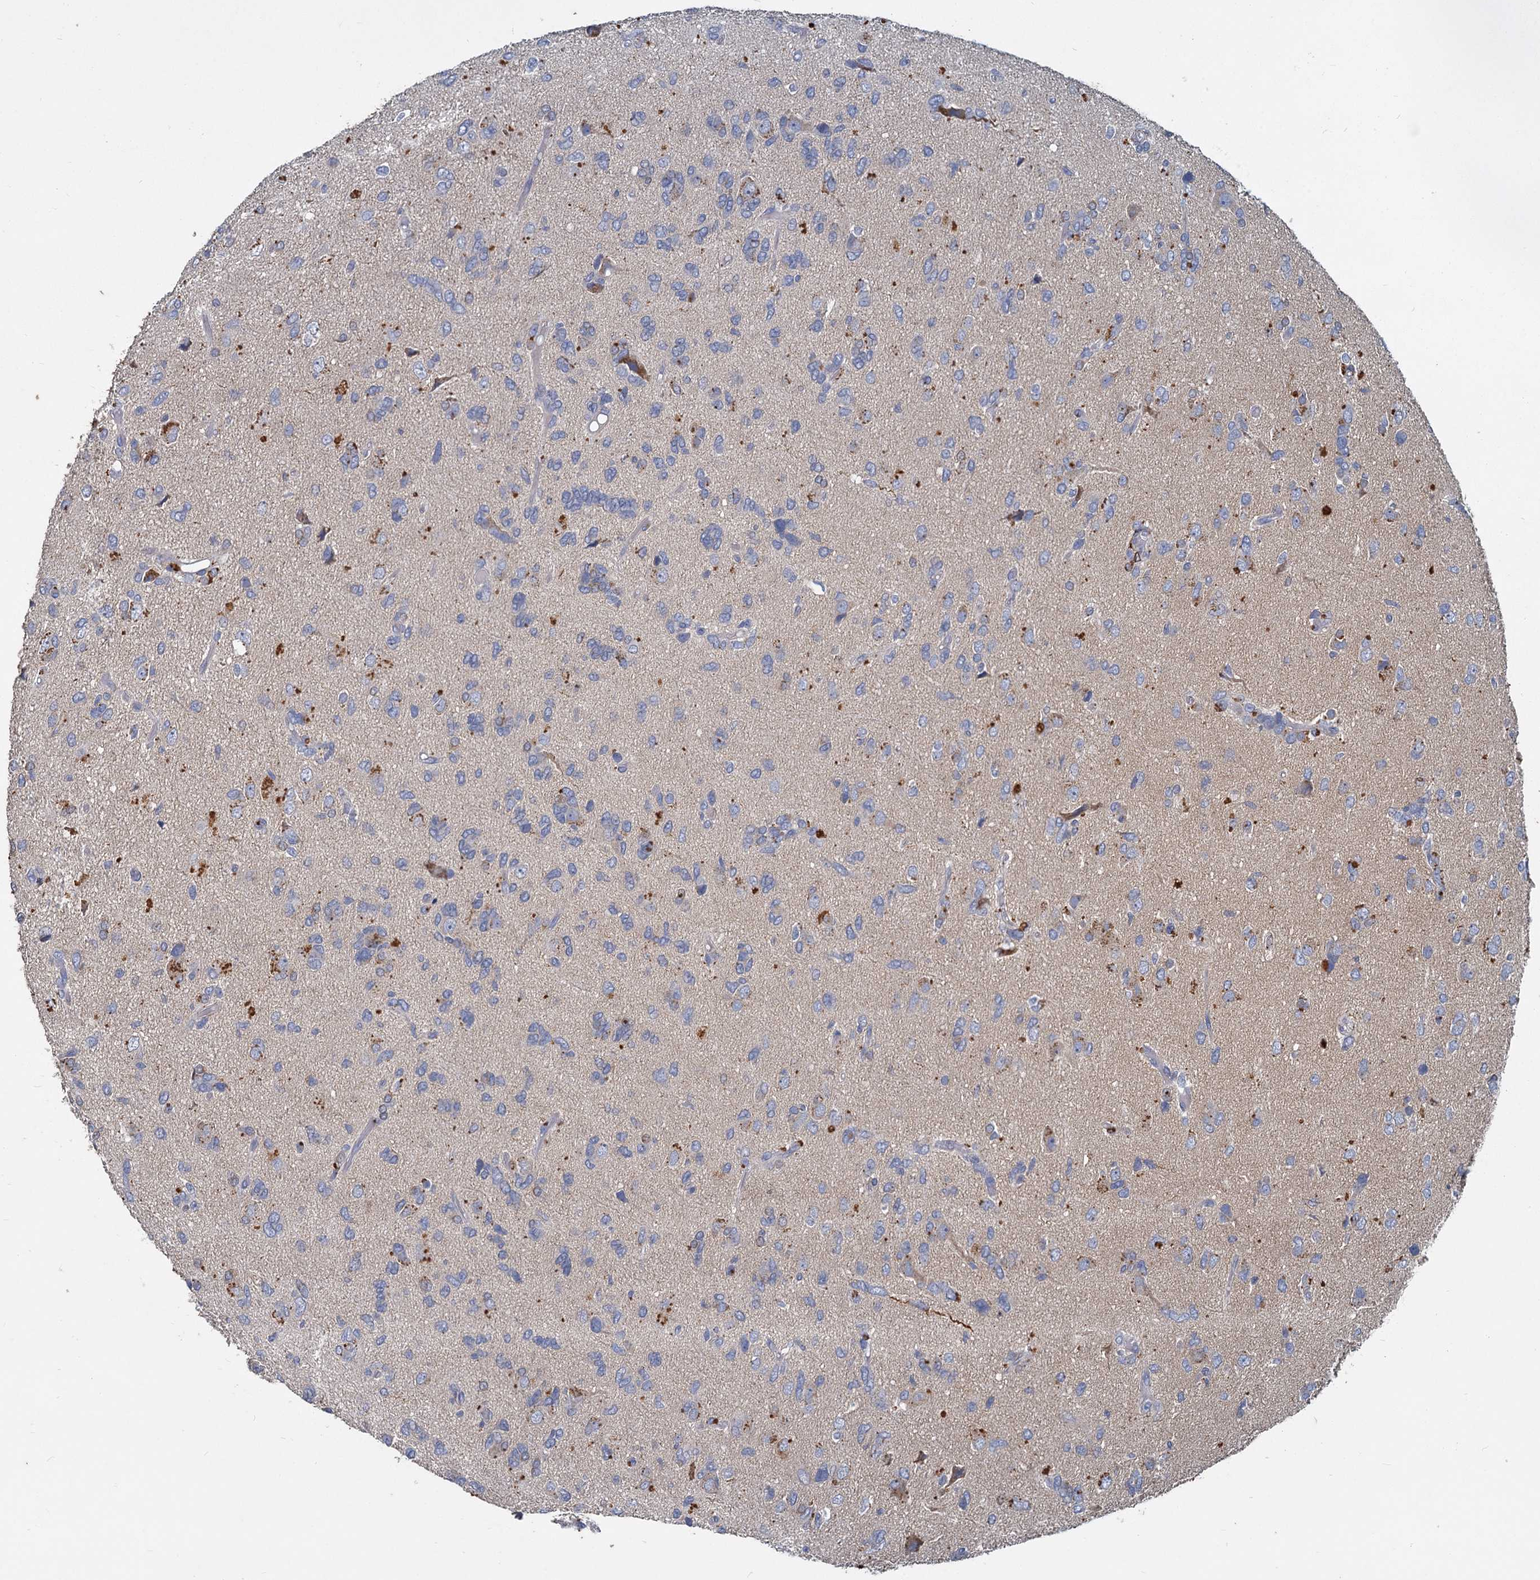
{"staining": {"intensity": "moderate", "quantity": "<25%", "location": "cytoplasmic/membranous"}, "tissue": "glioma", "cell_type": "Tumor cells", "image_type": "cancer", "snomed": [{"axis": "morphology", "description": "Glioma, malignant, High grade"}, {"axis": "topography", "description": "Brain"}], "caption": "Approximately <25% of tumor cells in human glioma display moderate cytoplasmic/membranous protein expression as visualized by brown immunohistochemical staining.", "gene": "SLC2A7", "patient": {"sex": "female", "age": 59}}